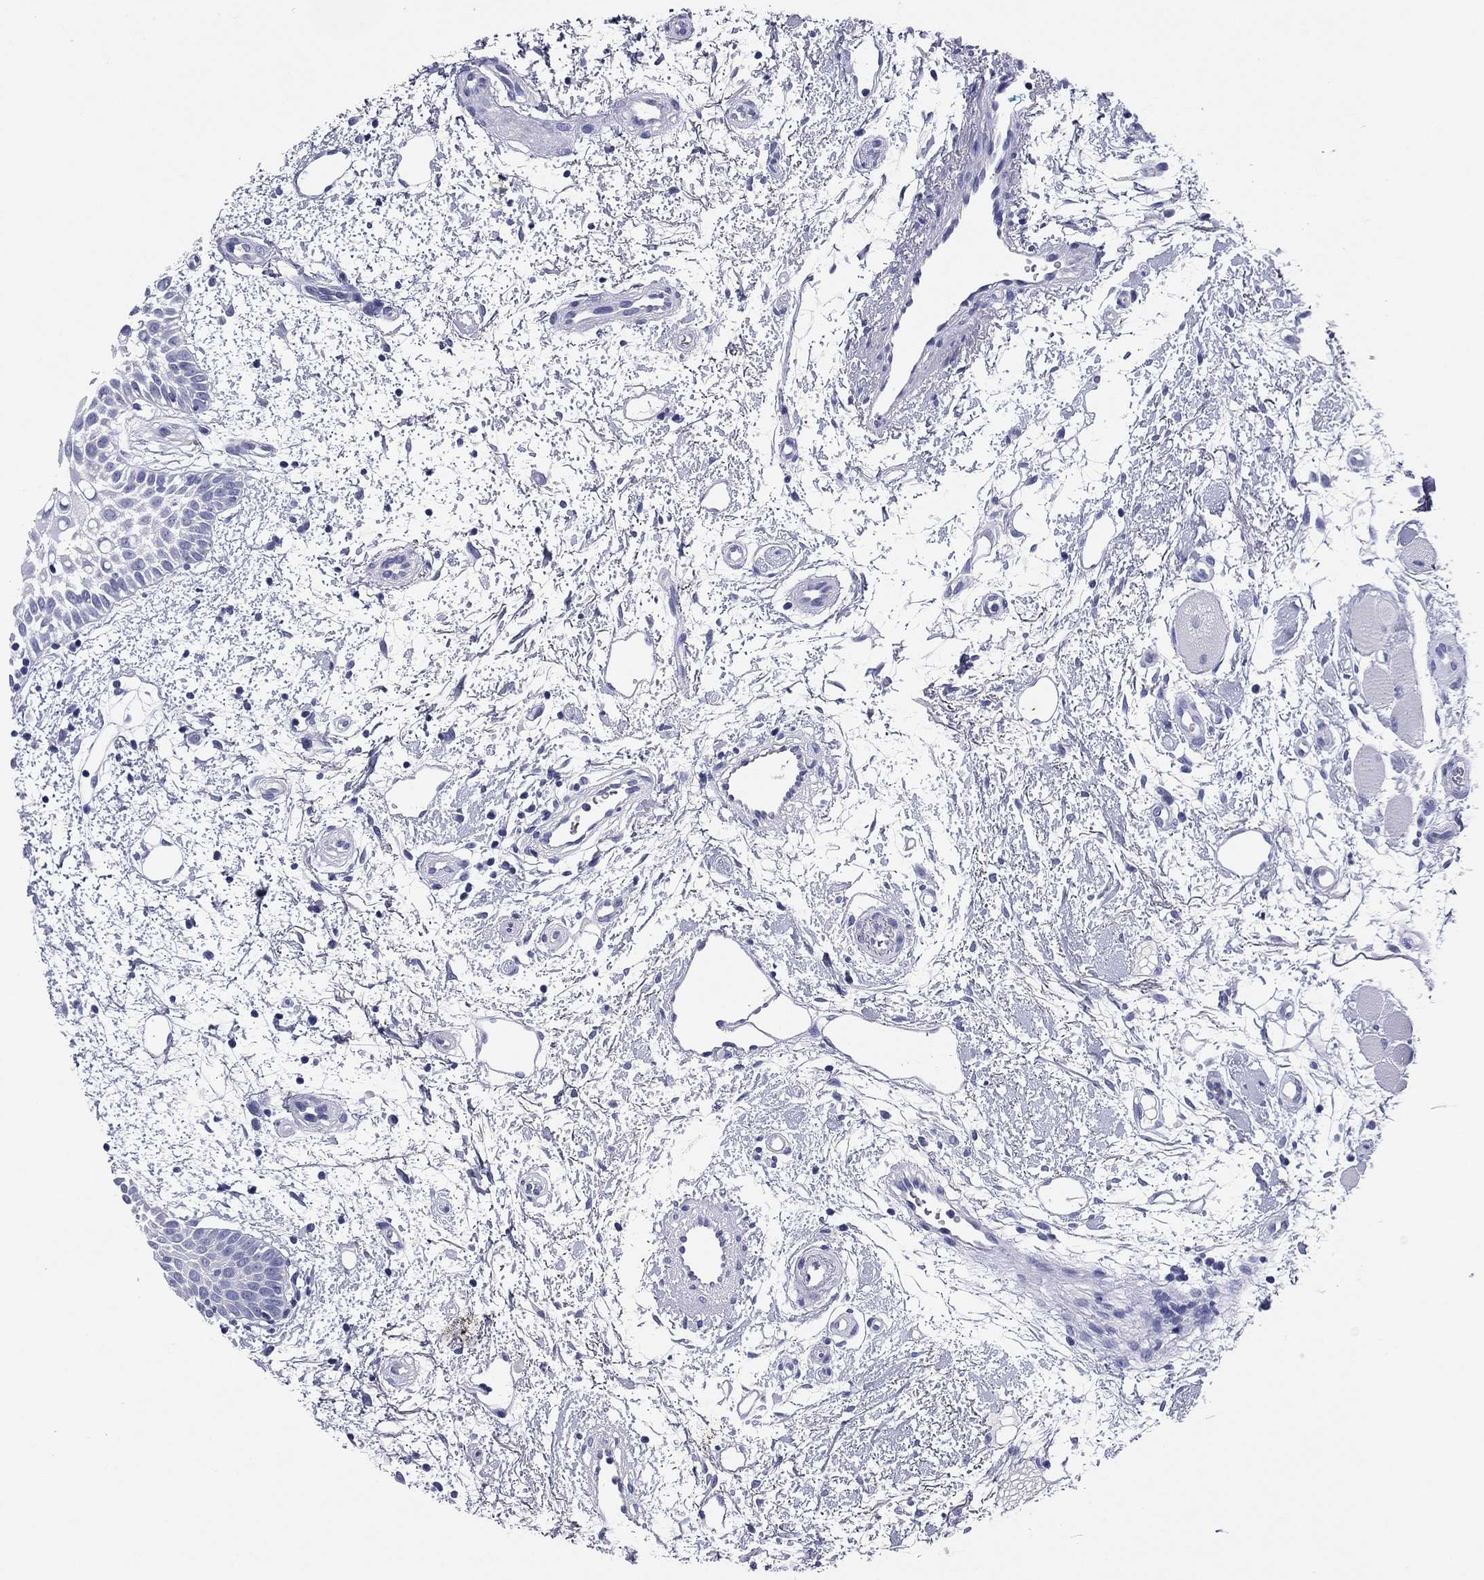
{"staining": {"intensity": "negative", "quantity": "none", "location": "none"}, "tissue": "oral mucosa", "cell_type": "Squamous epithelial cells", "image_type": "normal", "snomed": [{"axis": "morphology", "description": "Normal tissue, NOS"}, {"axis": "morphology", "description": "Squamous cell carcinoma, NOS"}, {"axis": "topography", "description": "Oral tissue"}, {"axis": "topography", "description": "Head-Neck"}], "caption": "IHC micrograph of normal oral mucosa: human oral mucosa stained with DAB exhibits no significant protein expression in squamous epithelial cells.", "gene": "ABCC2", "patient": {"sex": "female", "age": 75}}